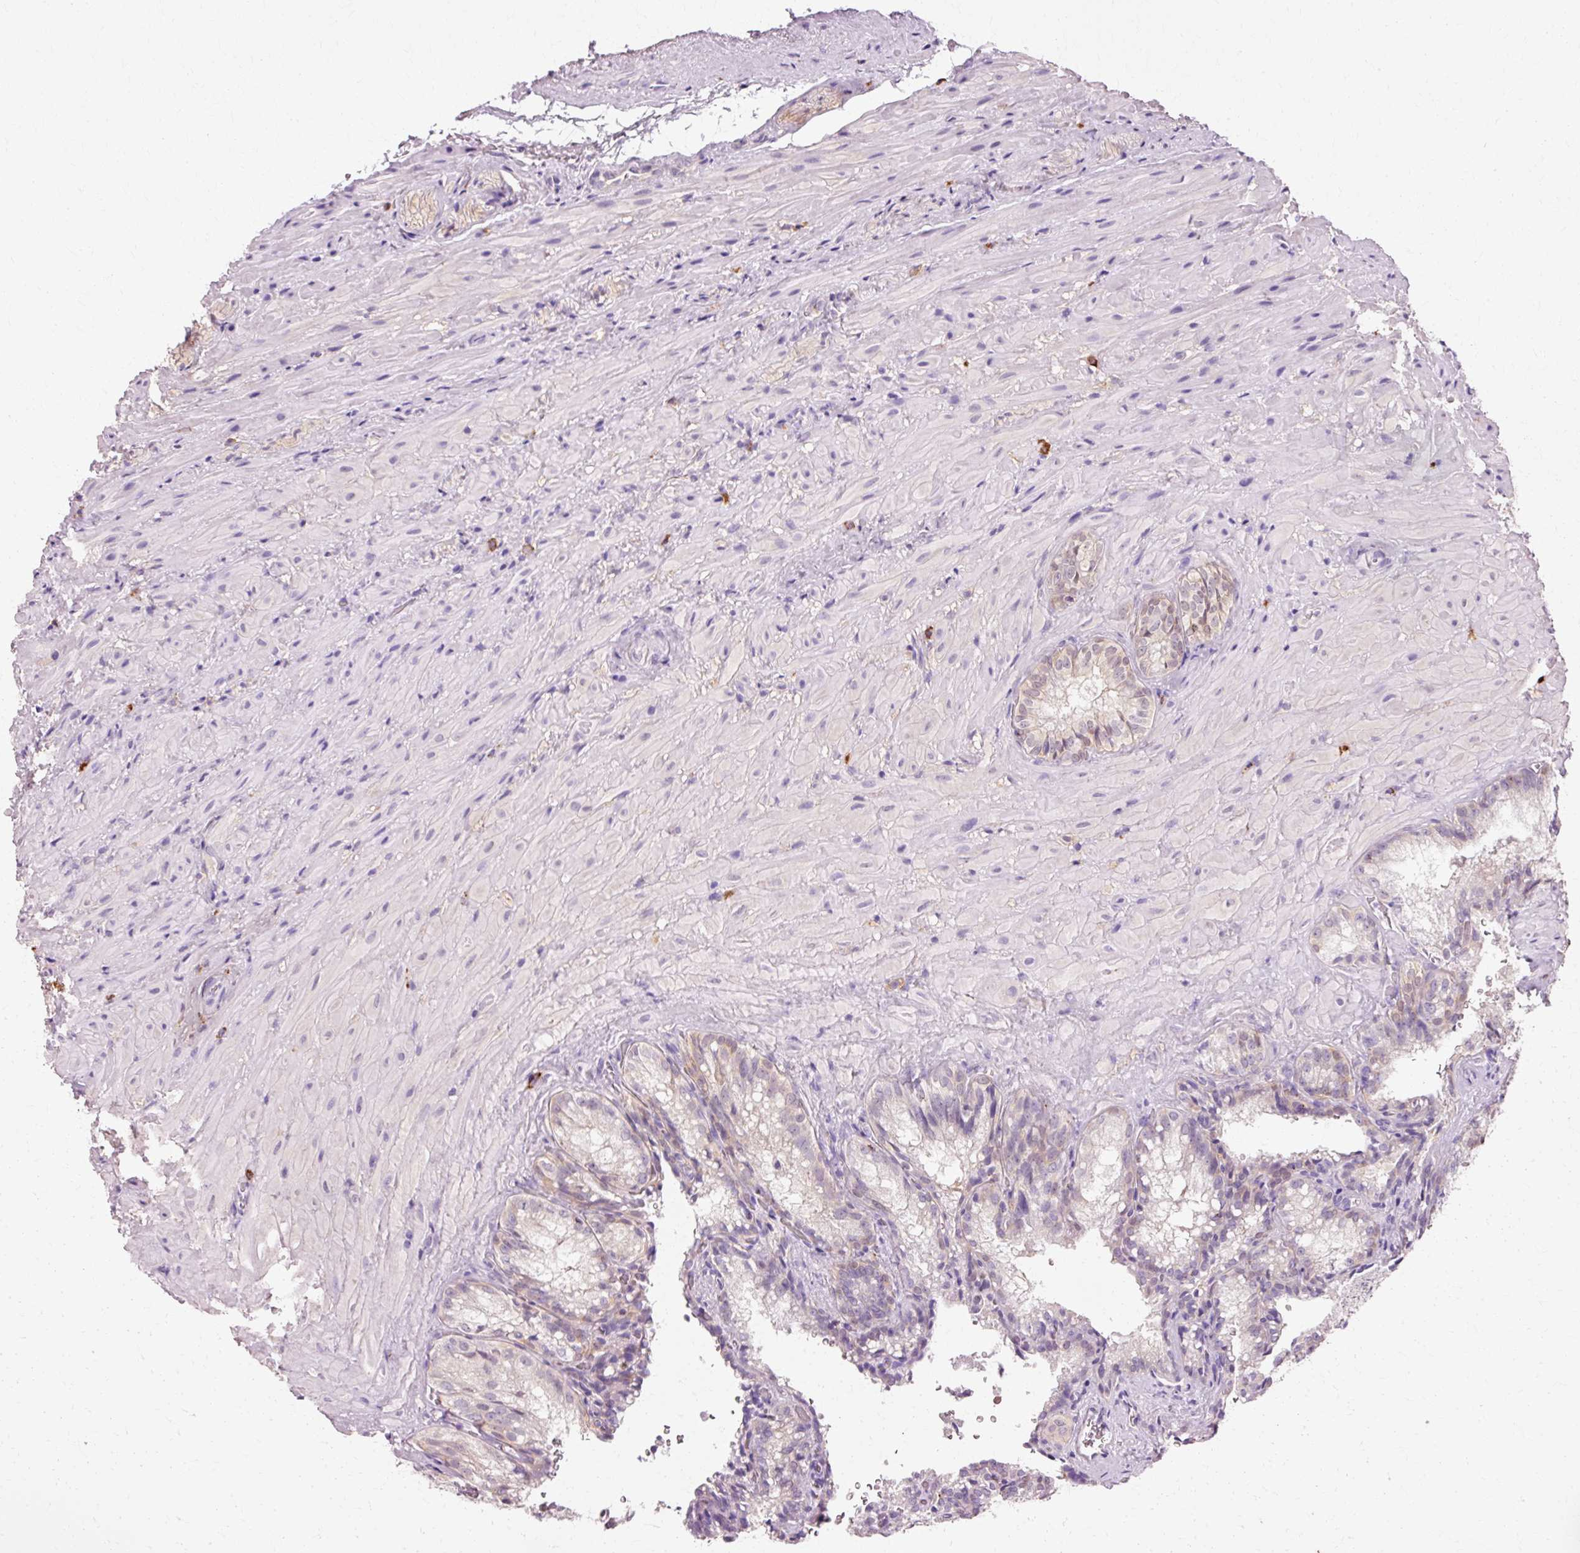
{"staining": {"intensity": "weak", "quantity": "<25%", "location": "cytoplasmic/membranous,nuclear"}, "tissue": "seminal vesicle", "cell_type": "Glandular cells", "image_type": "normal", "snomed": [{"axis": "morphology", "description": "Normal tissue, NOS"}, {"axis": "topography", "description": "Seminal veicle"}], "caption": "Immunohistochemistry (IHC) of unremarkable seminal vesicle demonstrates no staining in glandular cells. (DAB immunohistochemistry (IHC) visualized using brightfield microscopy, high magnification).", "gene": "VN1R2", "patient": {"sex": "male", "age": 47}}